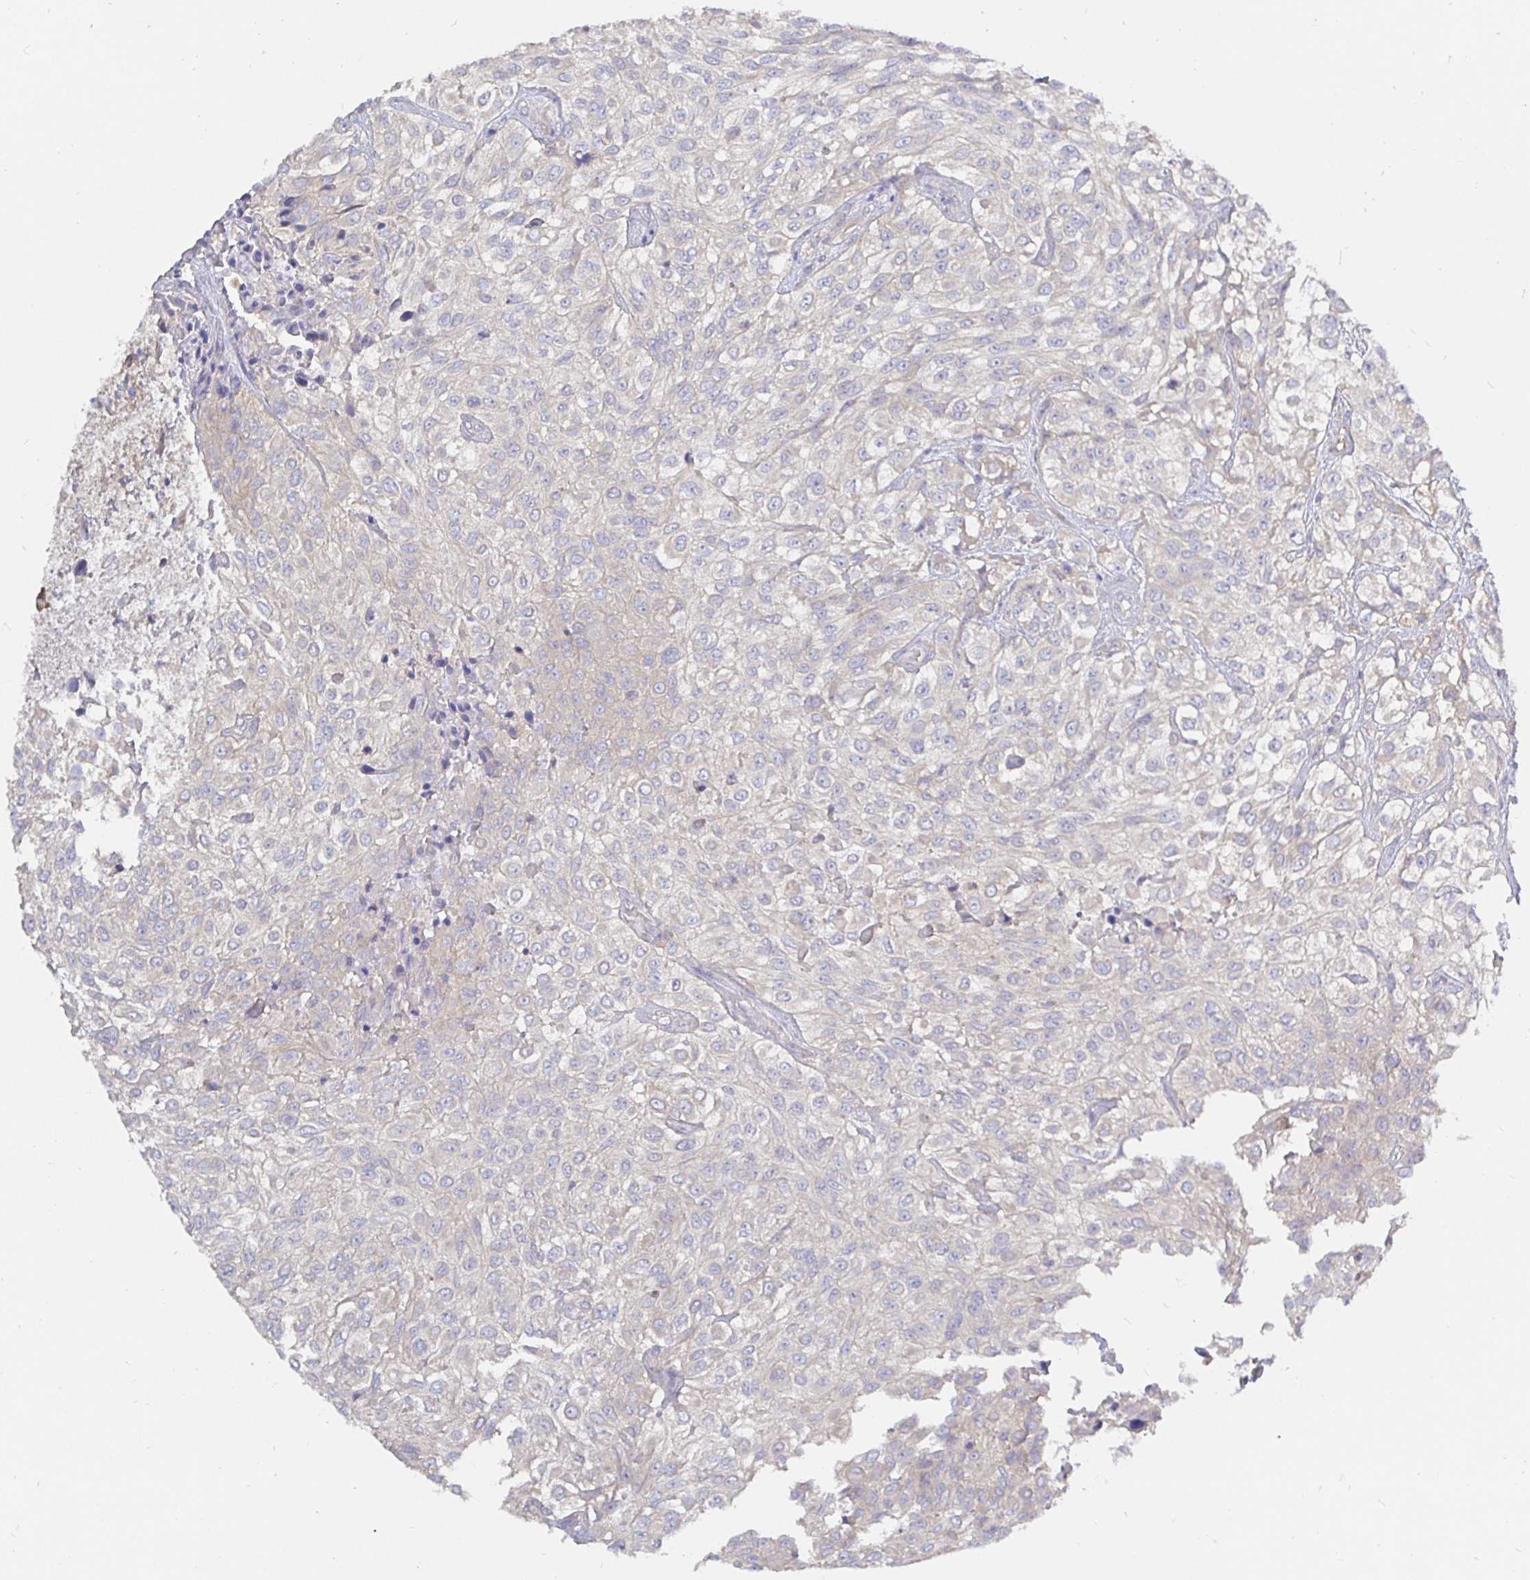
{"staining": {"intensity": "negative", "quantity": "none", "location": "none"}, "tissue": "urothelial cancer", "cell_type": "Tumor cells", "image_type": "cancer", "snomed": [{"axis": "morphology", "description": "Urothelial carcinoma, High grade"}, {"axis": "topography", "description": "Urinary bladder"}], "caption": "The immunohistochemistry micrograph has no significant positivity in tumor cells of high-grade urothelial carcinoma tissue.", "gene": "KIF21A", "patient": {"sex": "male", "age": 56}}